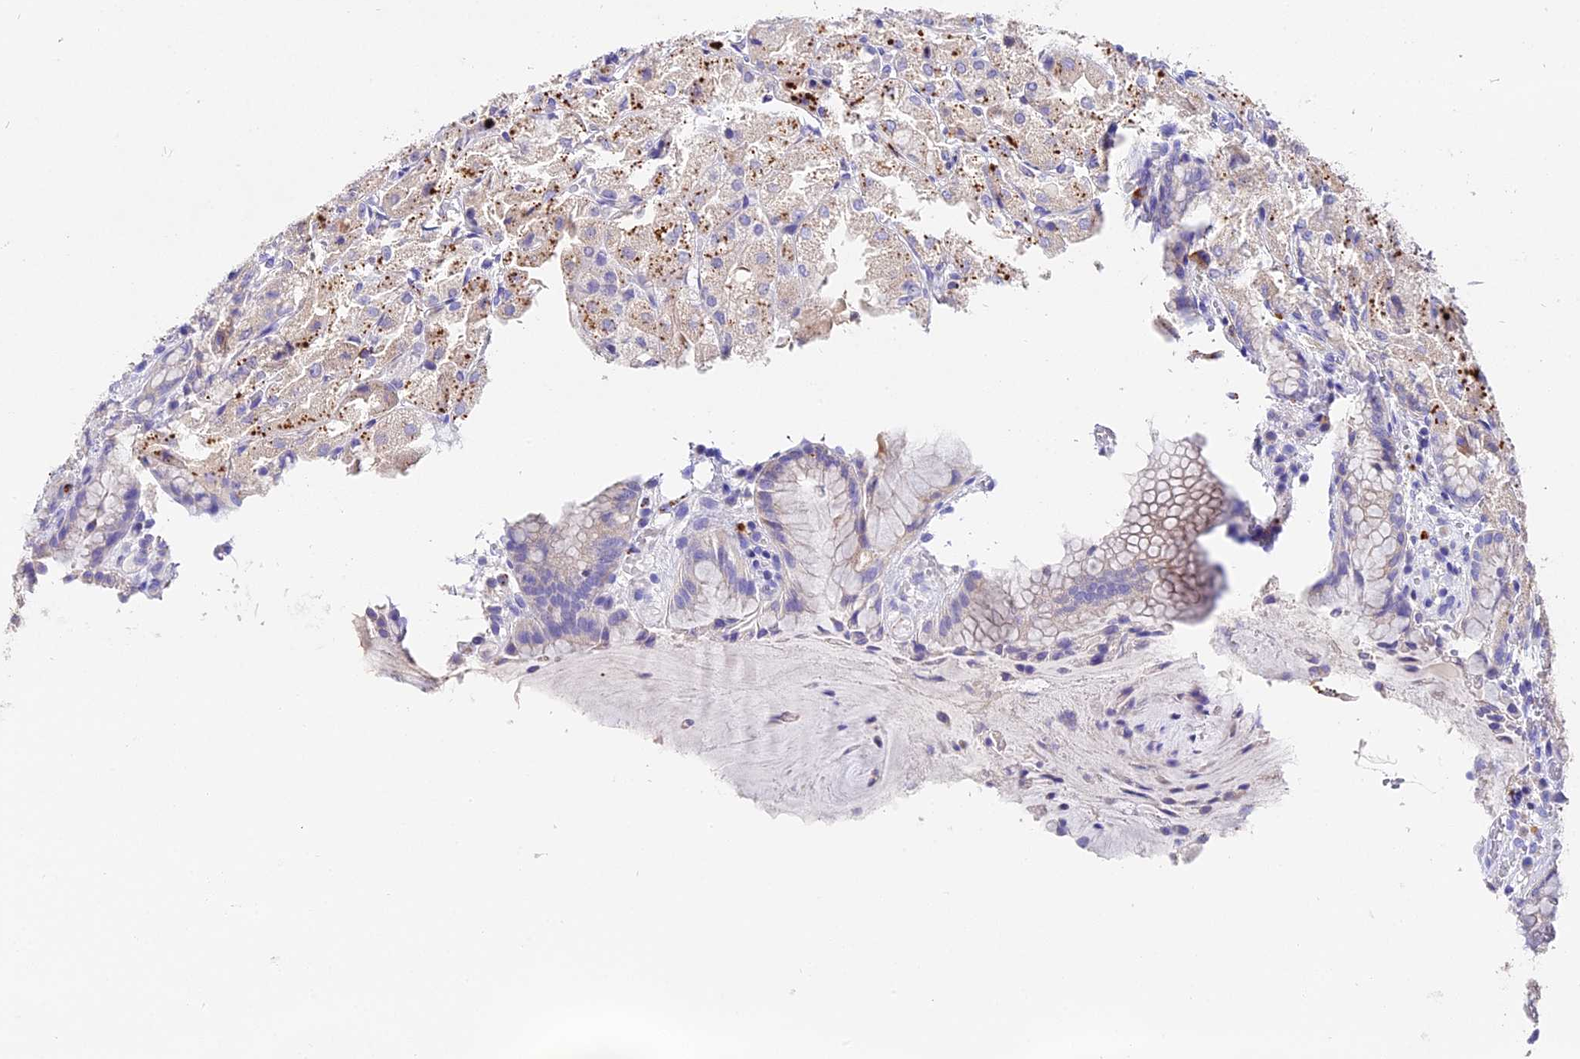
{"staining": {"intensity": "negative", "quantity": "none", "location": "none"}, "tissue": "stomach", "cell_type": "Glandular cells", "image_type": "normal", "snomed": [{"axis": "morphology", "description": "Normal tissue, NOS"}, {"axis": "topography", "description": "Stomach, upper"}], "caption": "Normal stomach was stained to show a protein in brown. There is no significant positivity in glandular cells. Nuclei are stained in blue.", "gene": "LYPD6", "patient": {"sex": "male", "age": 72}}